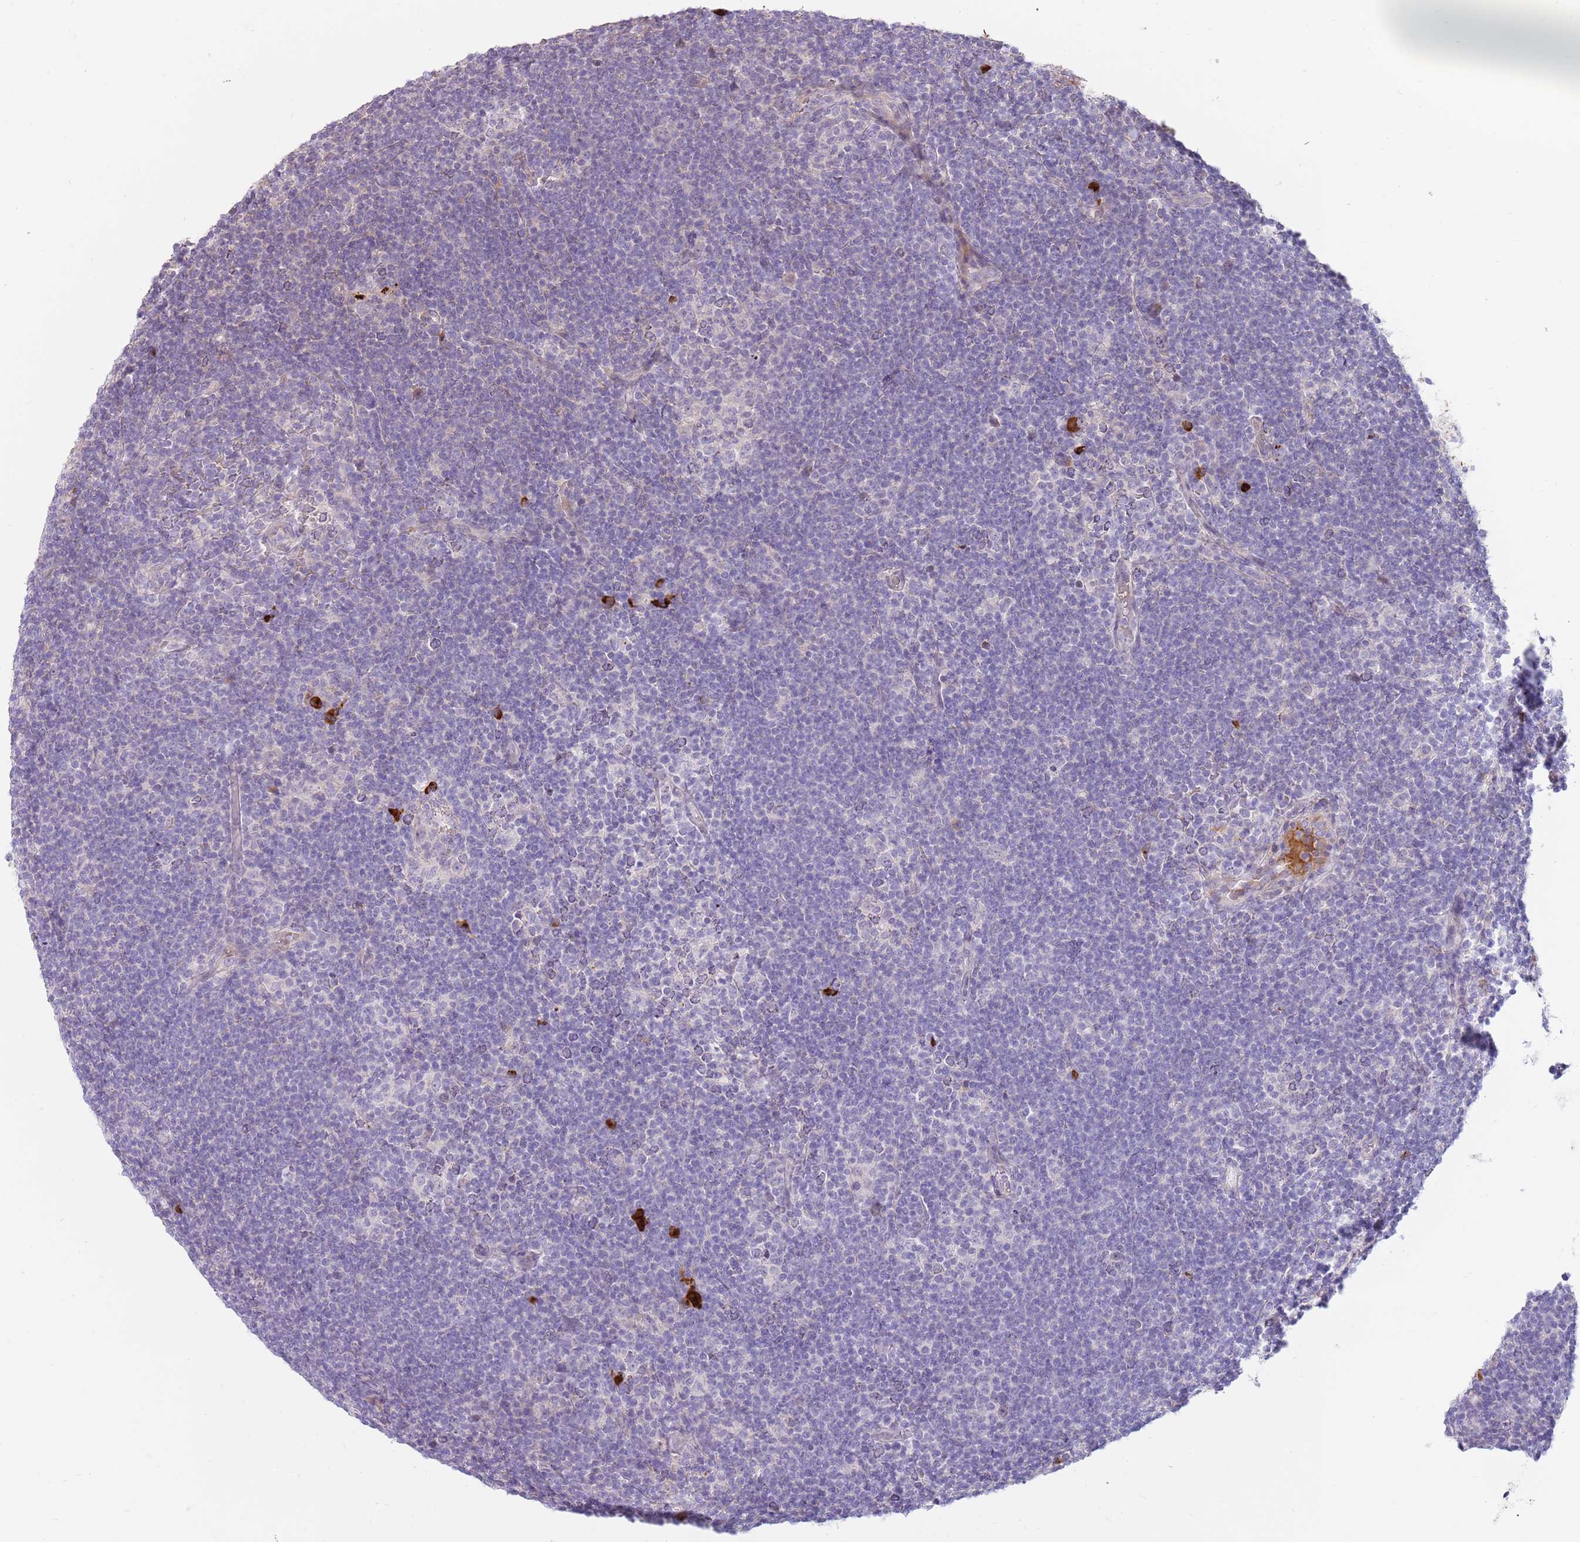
{"staining": {"intensity": "negative", "quantity": "none", "location": "none"}, "tissue": "lymphoma", "cell_type": "Tumor cells", "image_type": "cancer", "snomed": [{"axis": "morphology", "description": "Hodgkin's disease, NOS"}, {"axis": "topography", "description": "Lymph node"}], "caption": "DAB (3,3'-diaminobenzidine) immunohistochemical staining of human lymphoma exhibits no significant expression in tumor cells.", "gene": "MCUB", "patient": {"sex": "female", "age": 57}}